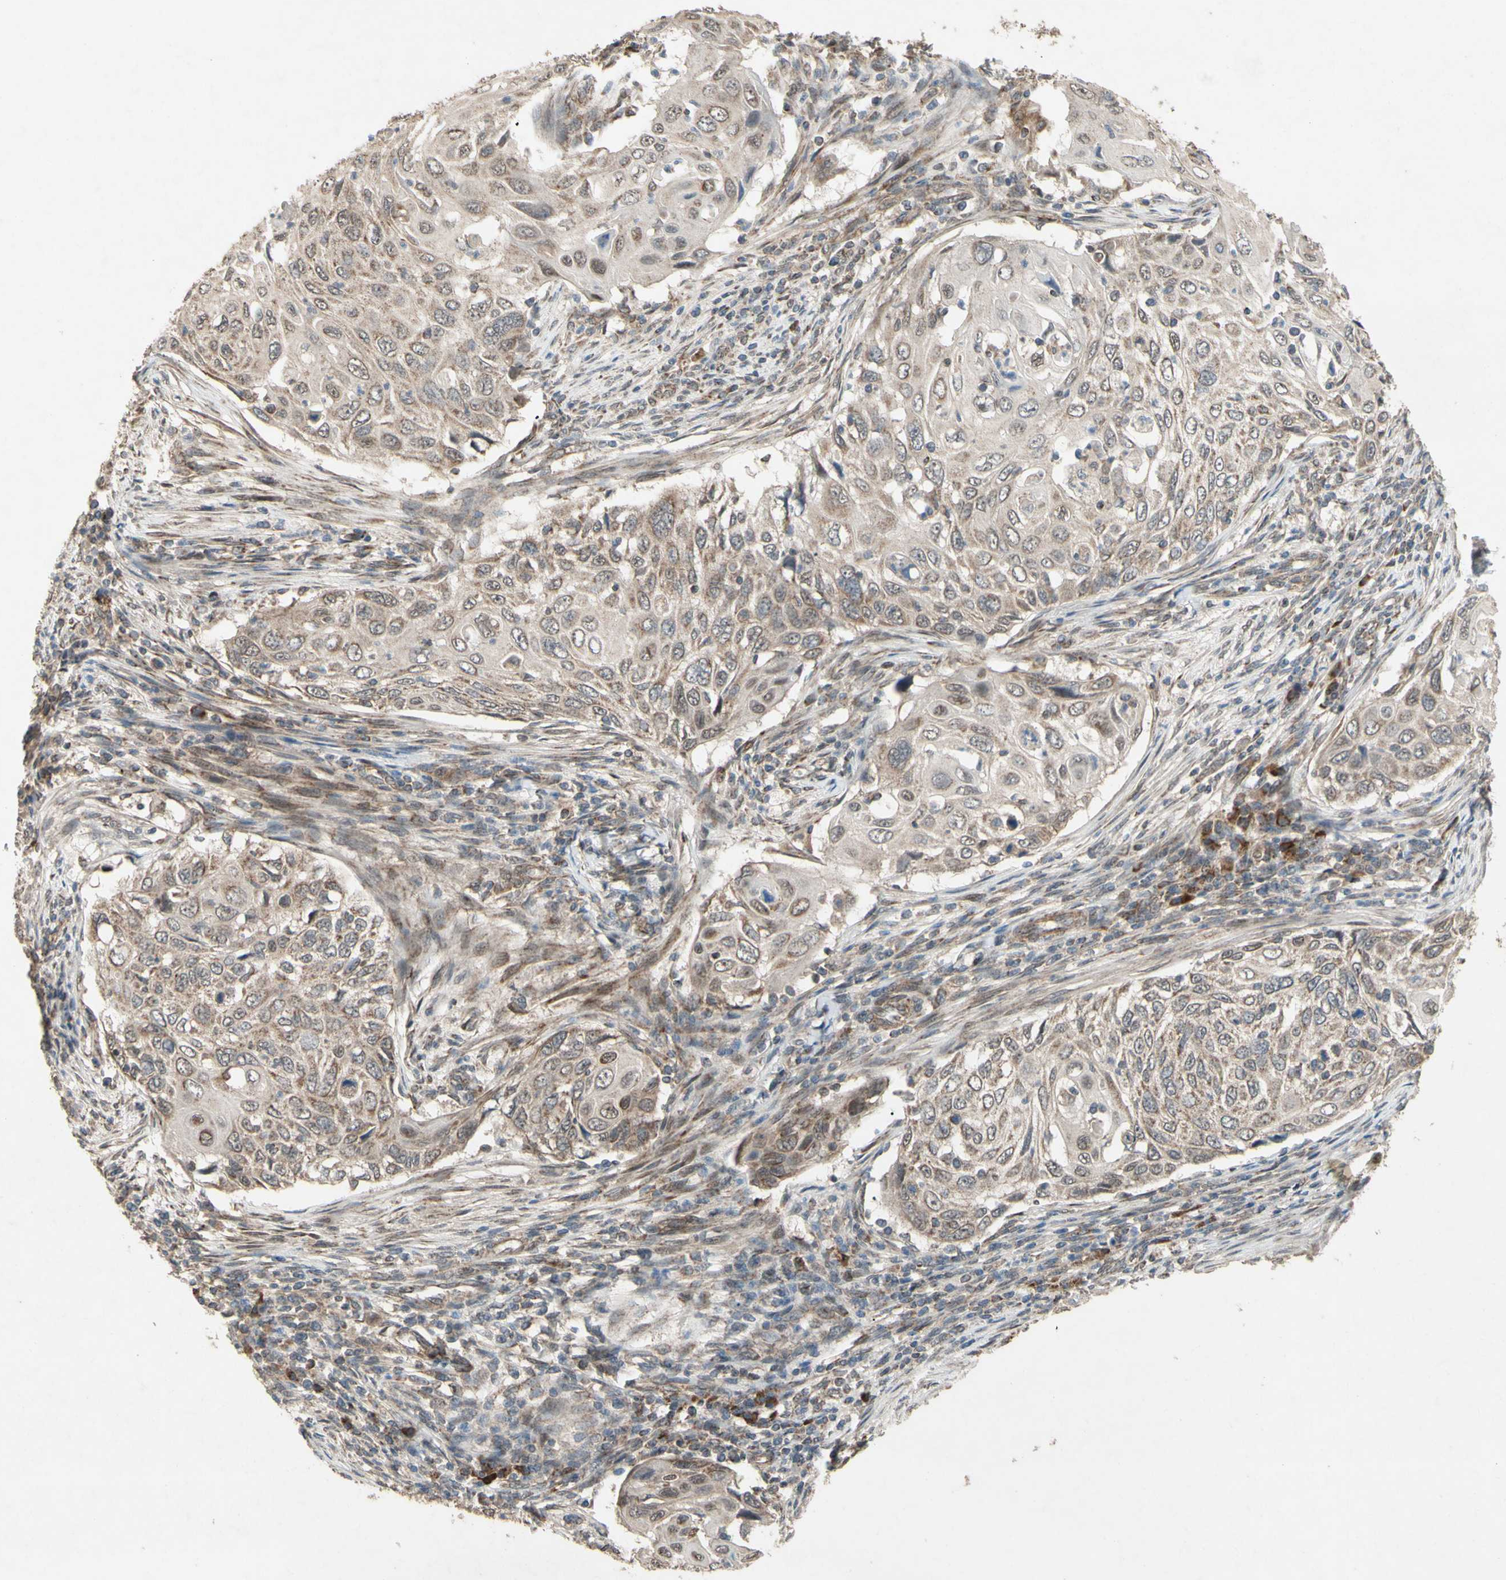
{"staining": {"intensity": "weak", "quantity": ">75%", "location": "cytoplasmic/membranous"}, "tissue": "cervical cancer", "cell_type": "Tumor cells", "image_type": "cancer", "snomed": [{"axis": "morphology", "description": "Squamous cell carcinoma, NOS"}, {"axis": "topography", "description": "Cervix"}], "caption": "A brown stain shows weak cytoplasmic/membranous expression of a protein in human cervical cancer tumor cells.", "gene": "CD164", "patient": {"sex": "female", "age": 70}}